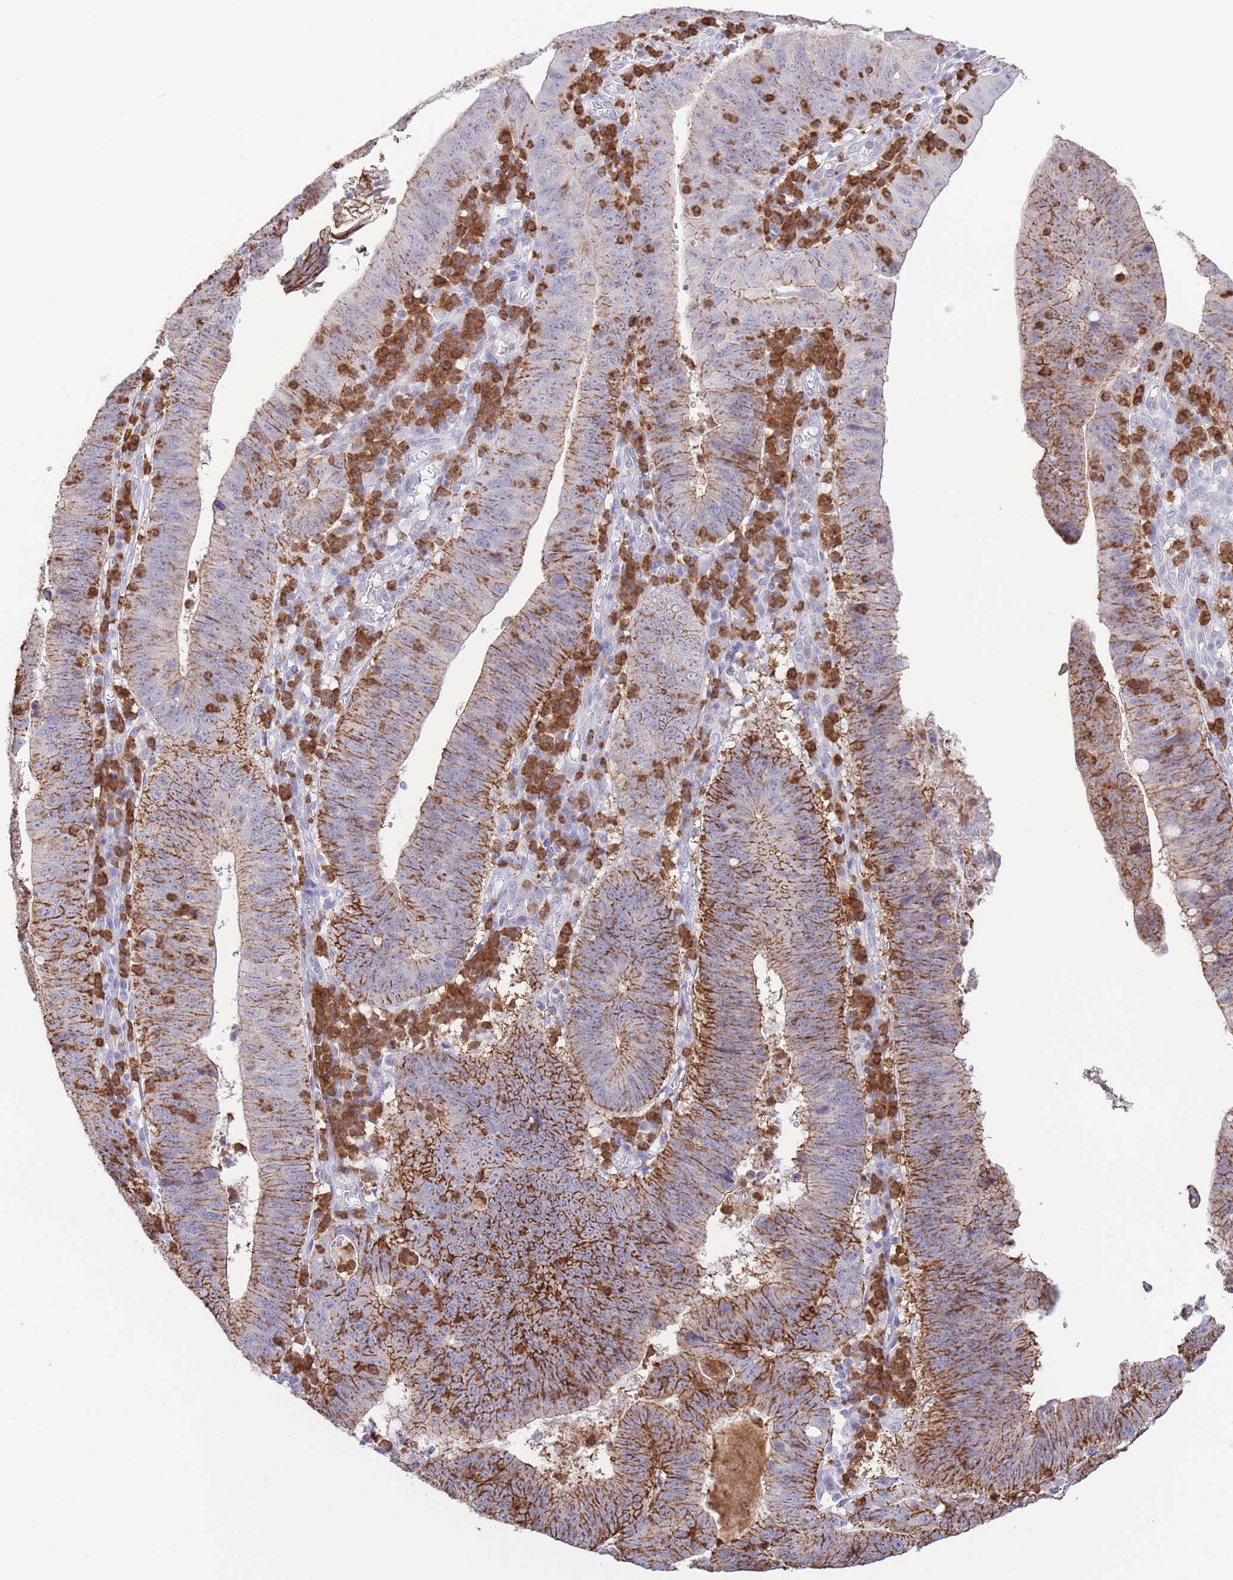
{"staining": {"intensity": "moderate", "quantity": "25%-75%", "location": "cytoplasmic/membranous"}, "tissue": "stomach cancer", "cell_type": "Tumor cells", "image_type": "cancer", "snomed": [{"axis": "morphology", "description": "Adenocarcinoma, NOS"}, {"axis": "topography", "description": "Stomach"}], "caption": "Tumor cells exhibit medium levels of moderate cytoplasmic/membranous staining in about 25%-75% of cells in human adenocarcinoma (stomach).", "gene": "LCLAT1", "patient": {"sex": "male", "age": 59}}